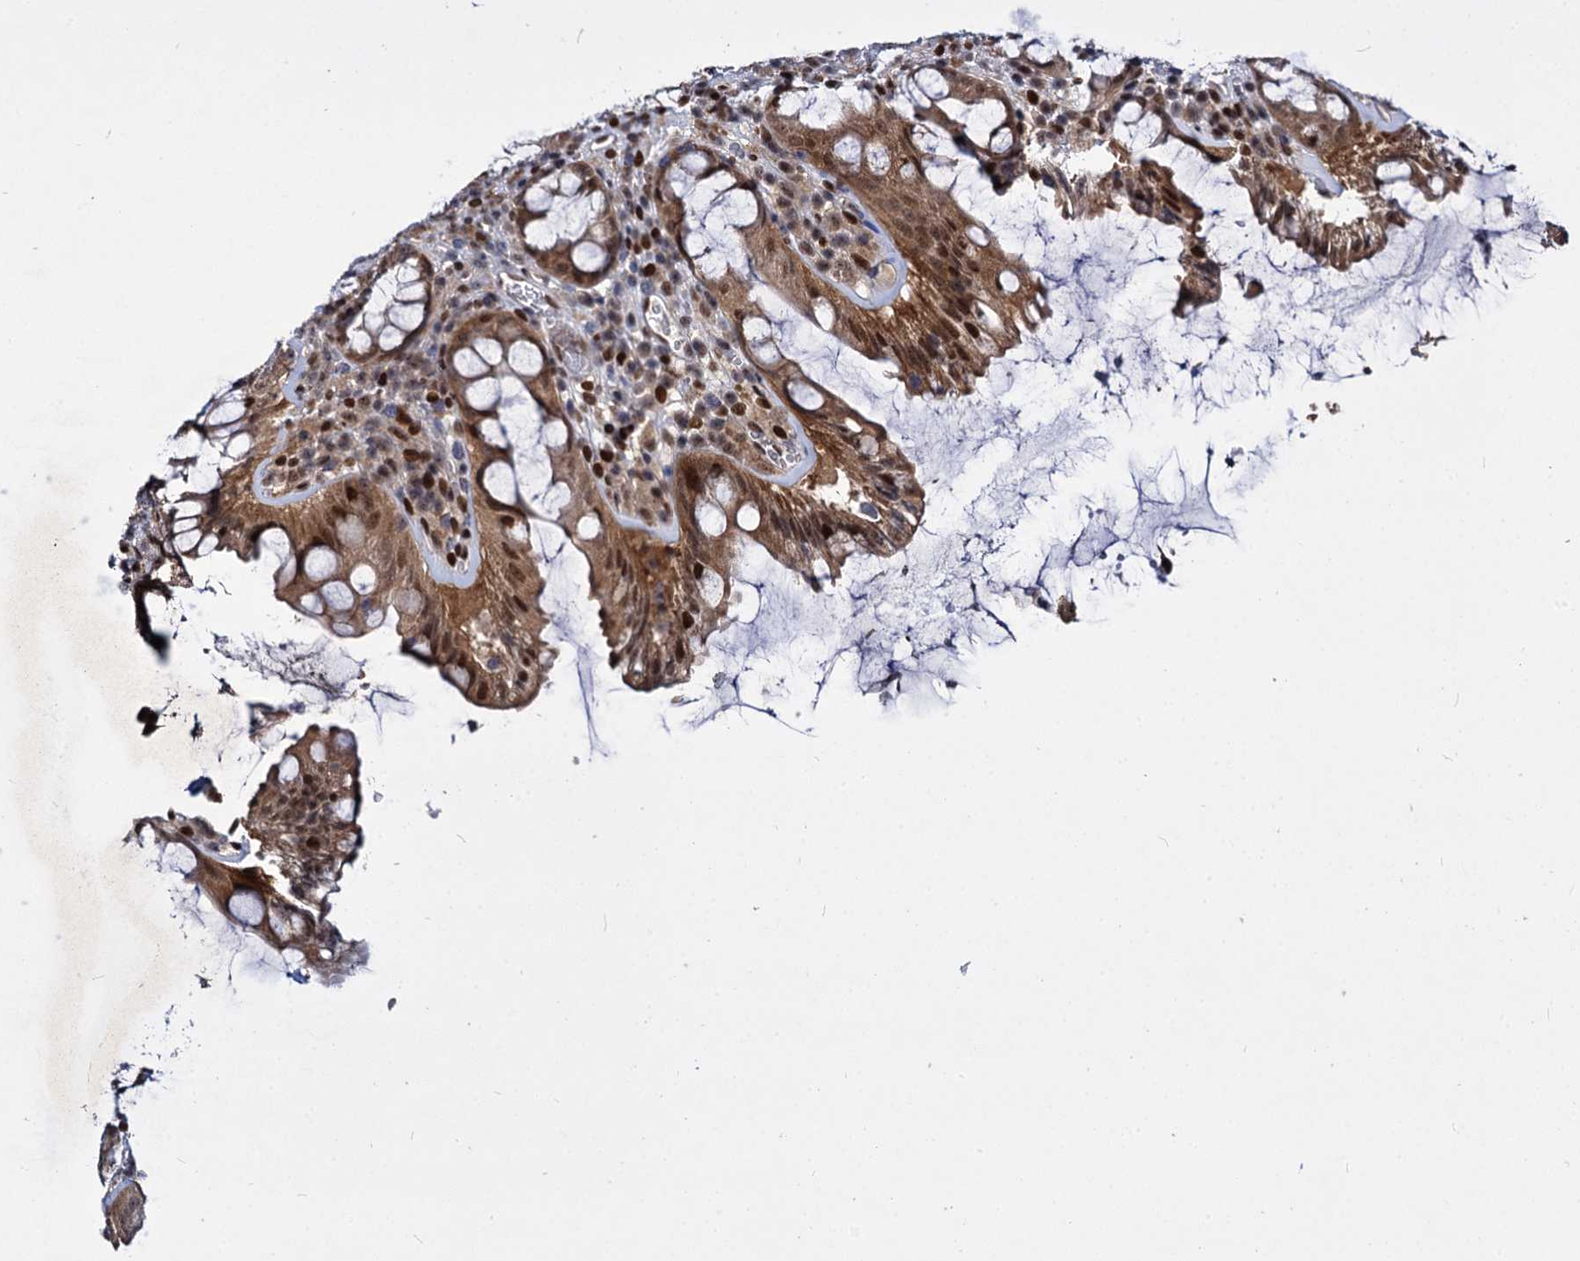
{"staining": {"intensity": "moderate", "quantity": ">75%", "location": "cytoplasmic/membranous,nuclear"}, "tissue": "rectum", "cell_type": "Glandular cells", "image_type": "normal", "snomed": [{"axis": "morphology", "description": "Normal tissue, NOS"}, {"axis": "topography", "description": "Rectum"}], "caption": "Immunohistochemistry of benign rectum reveals medium levels of moderate cytoplasmic/membranous,nuclear positivity in about >75% of glandular cells. (brown staining indicates protein expression, while blue staining denotes nuclei).", "gene": "MAML2", "patient": {"sex": "female", "age": 57}}